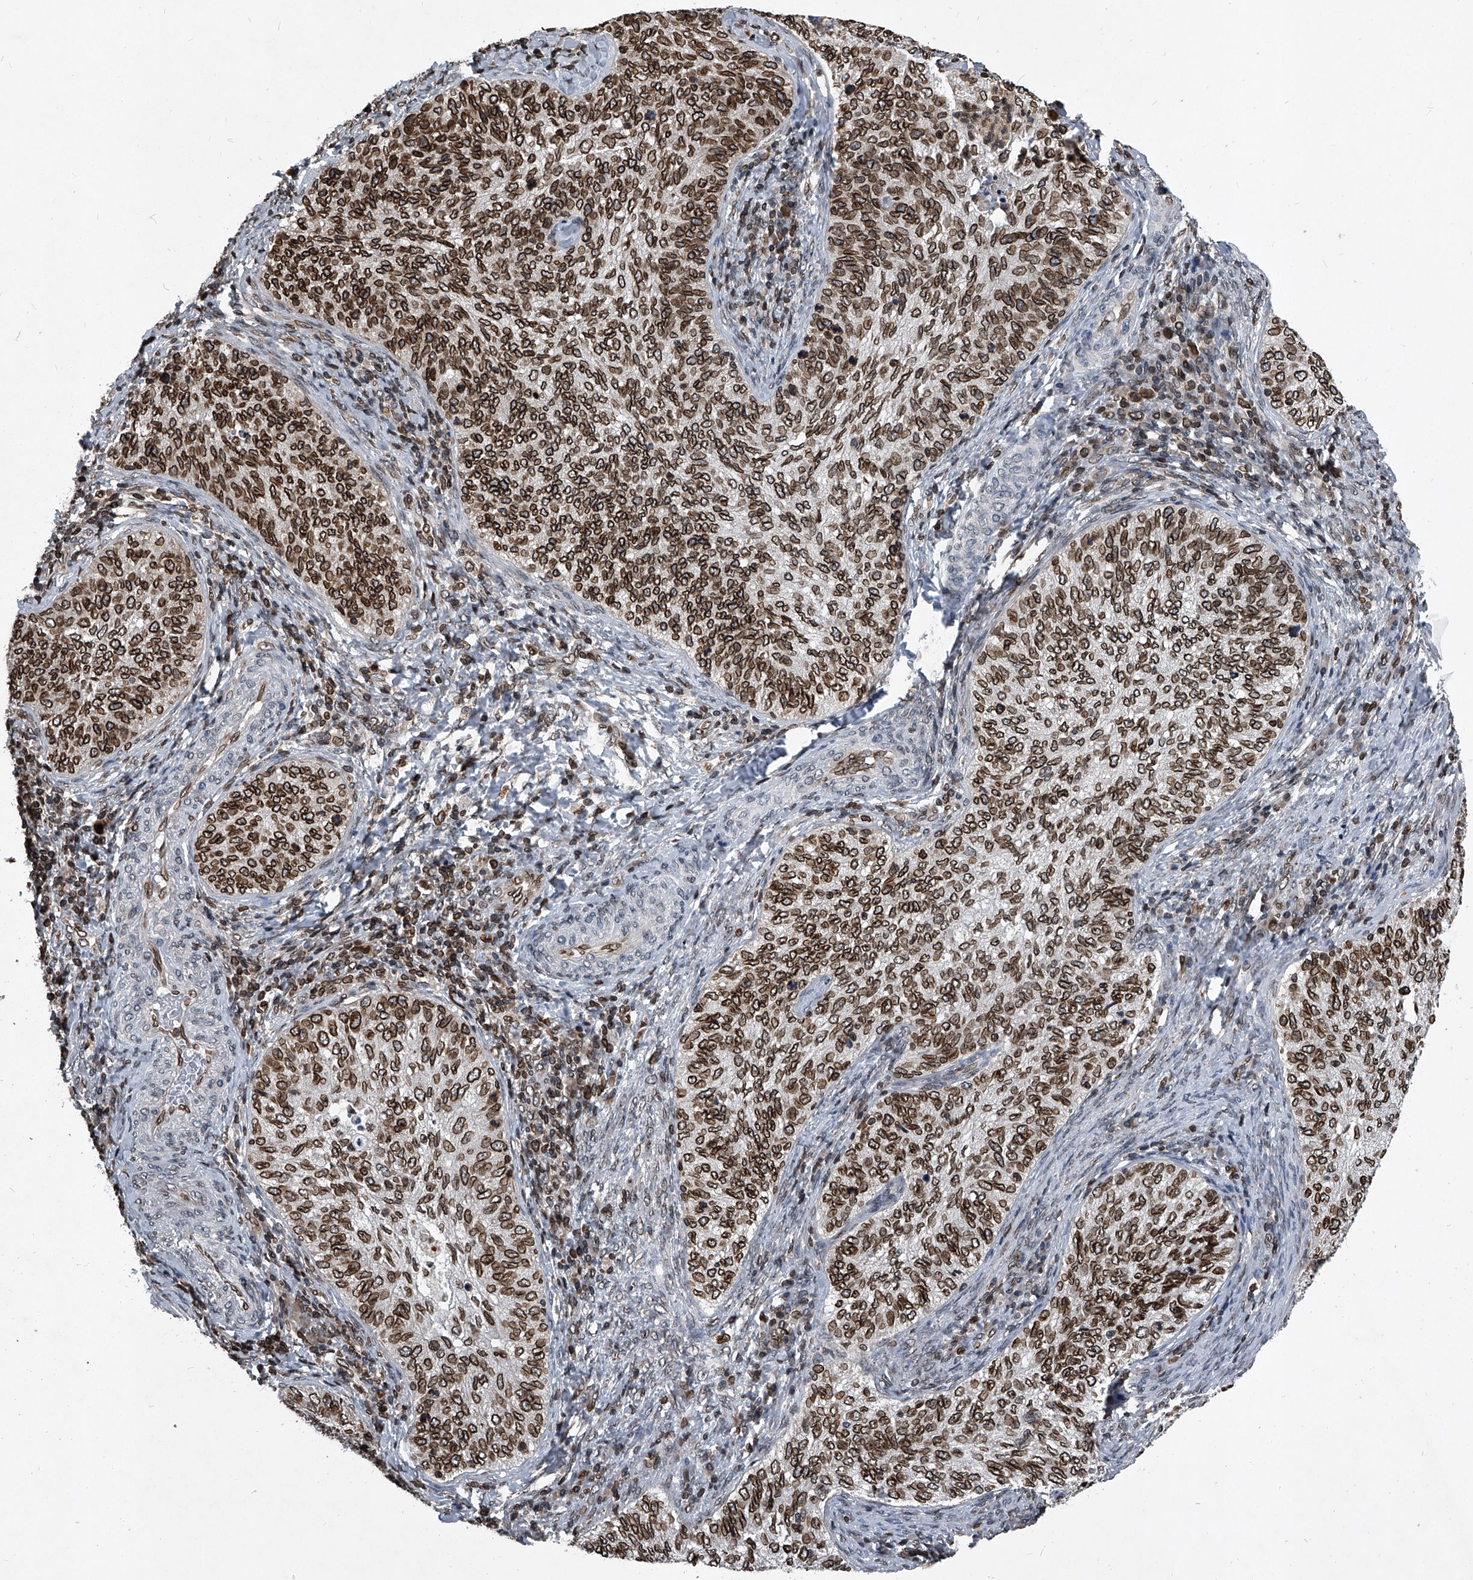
{"staining": {"intensity": "strong", "quantity": ">75%", "location": "cytoplasmic/membranous,nuclear"}, "tissue": "cervical cancer", "cell_type": "Tumor cells", "image_type": "cancer", "snomed": [{"axis": "morphology", "description": "Squamous cell carcinoma, NOS"}, {"axis": "topography", "description": "Cervix"}], "caption": "Tumor cells display strong cytoplasmic/membranous and nuclear positivity in approximately >75% of cells in cervical cancer (squamous cell carcinoma).", "gene": "PHF20", "patient": {"sex": "female", "age": 30}}